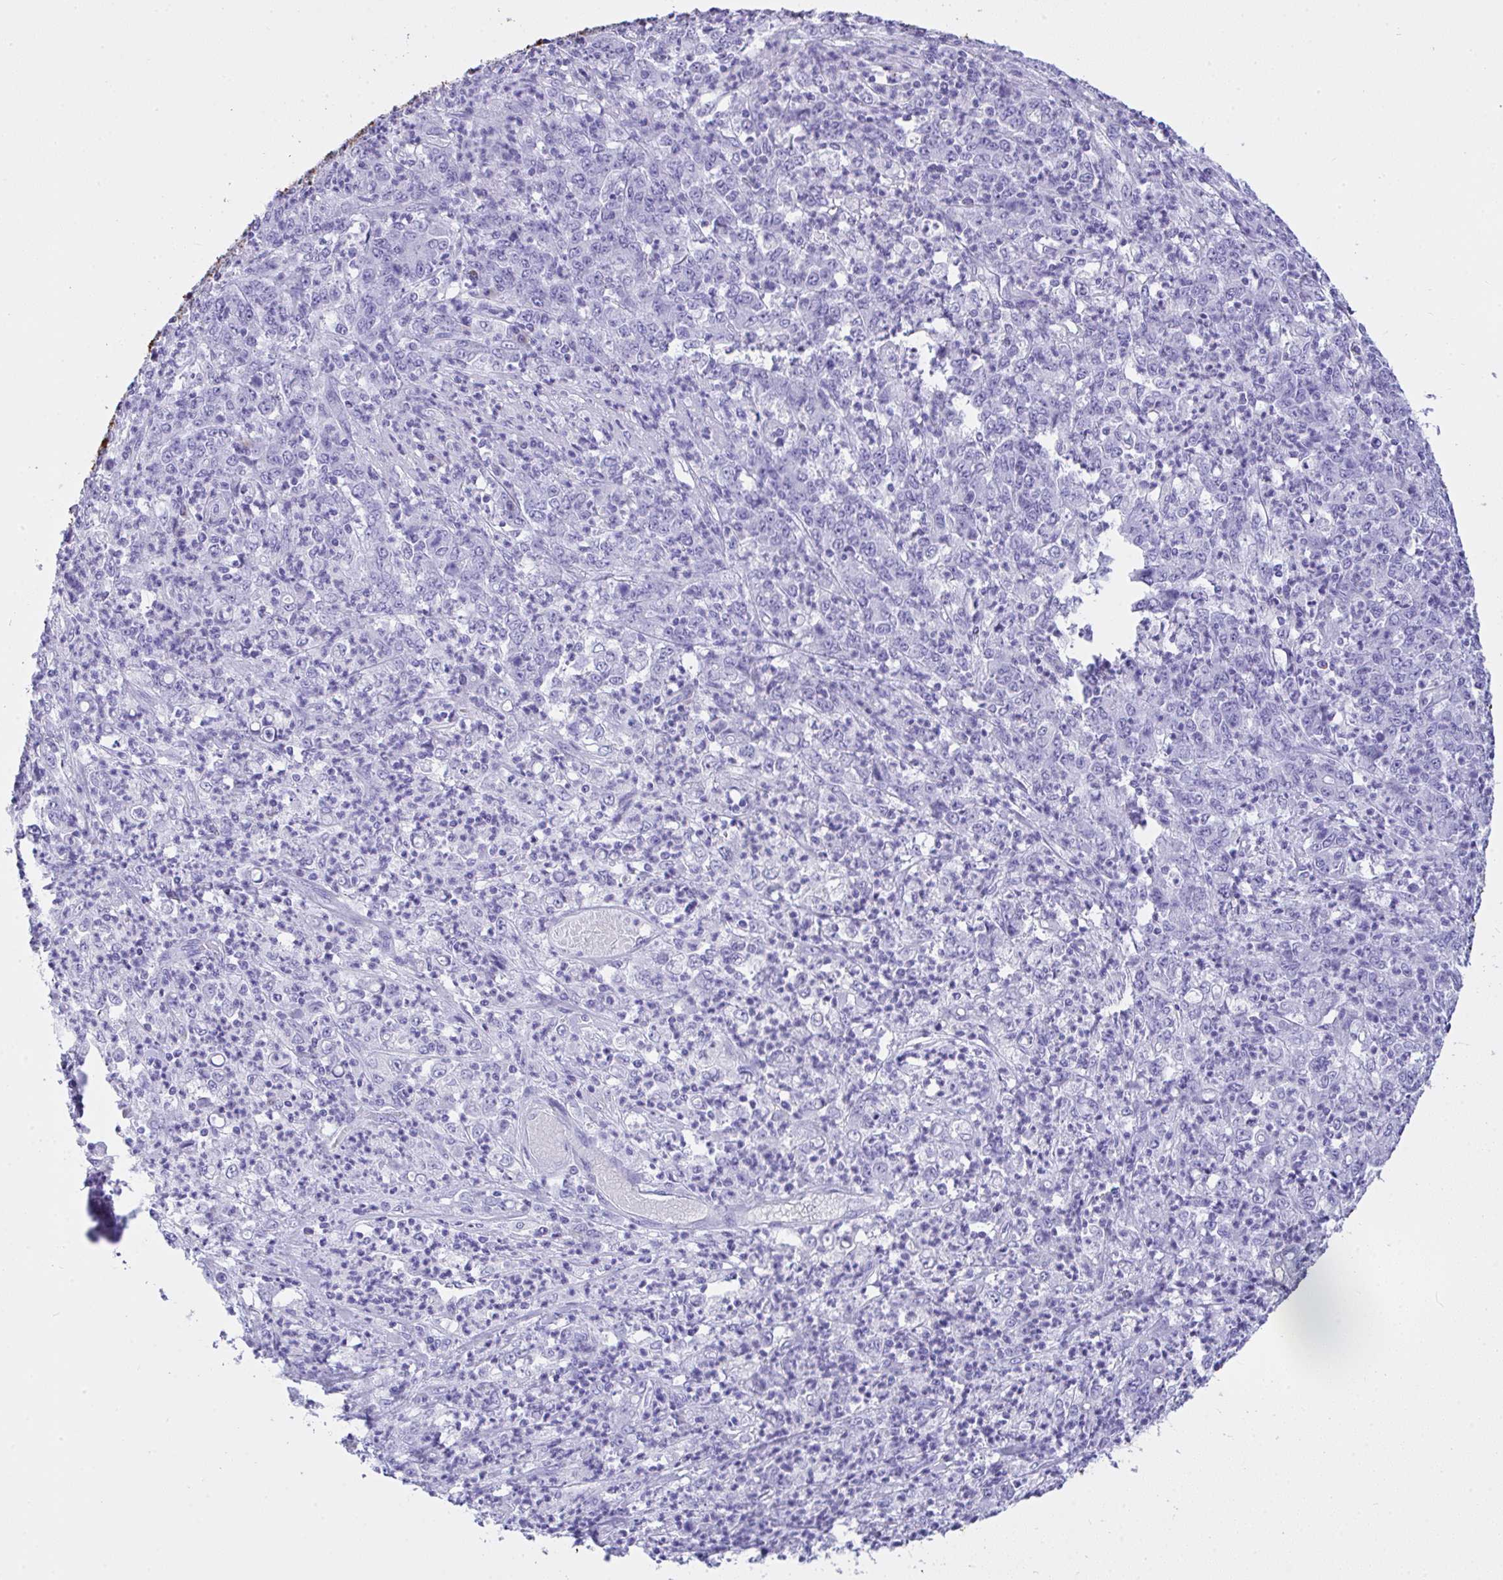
{"staining": {"intensity": "negative", "quantity": "none", "location": "none"}, "tissue": "stomach cancer", "cell_type": "Tumor cells", "image_type": "cancer", "snomed": [{"axis": "morphology", "description": "Adenocarcinoma, NOS"}, {"axis": "topography", "description": "Stomach, lower"}], "caption": "Immunohistochemistry (IHC) micrograph of stomach cancer (adenocarcinoma) stained for a protein (brown), which exhibits no staining in tumor cells.", "gene": "AKR1D1", "patient": {"sex": "female", "age": 71}}